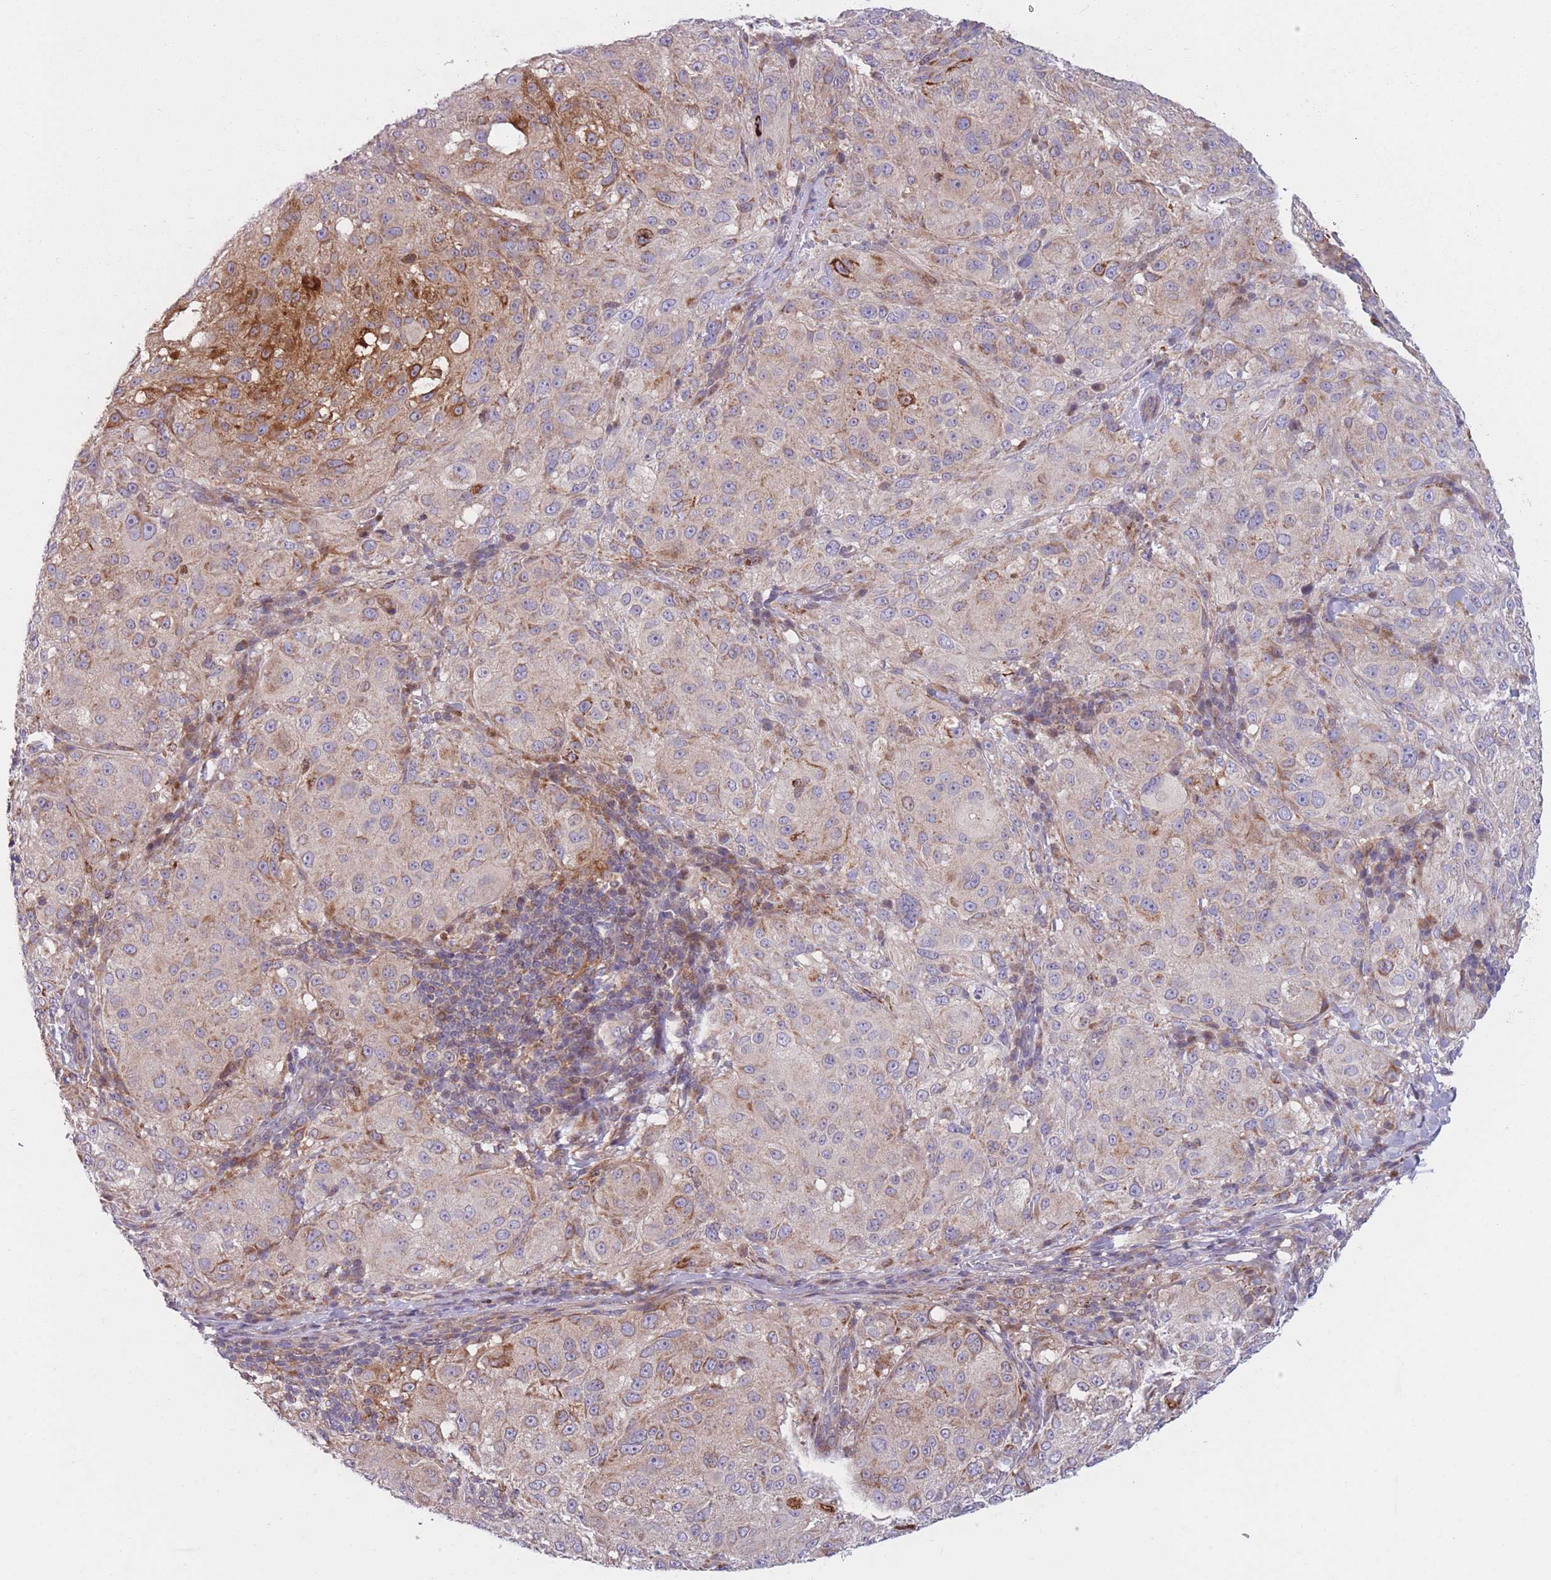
{"staining": {"intensity": "moderate", "quantity": "<25%", "location": "cytoplasmic/membranous"}, "tissue": "melanoma", "cell_type": "Tumor cells", "image_type": "cancer", "snomed": [{"axis": "morphology", "description": "Necrosis, NOS"}, {"axis": "morphology", "description": "Malignant melanoma, NOS"}, {"axis": "topography", "description": "Skin"}], "caption": "Malignant melanoma was stained to show a protein in brown. There is low levels of moderate cytoplasmic/membranous expression in about <25% of tumor cells.", "gene": "PDE4A", "patient": {"sex": "female", "age": 87}}